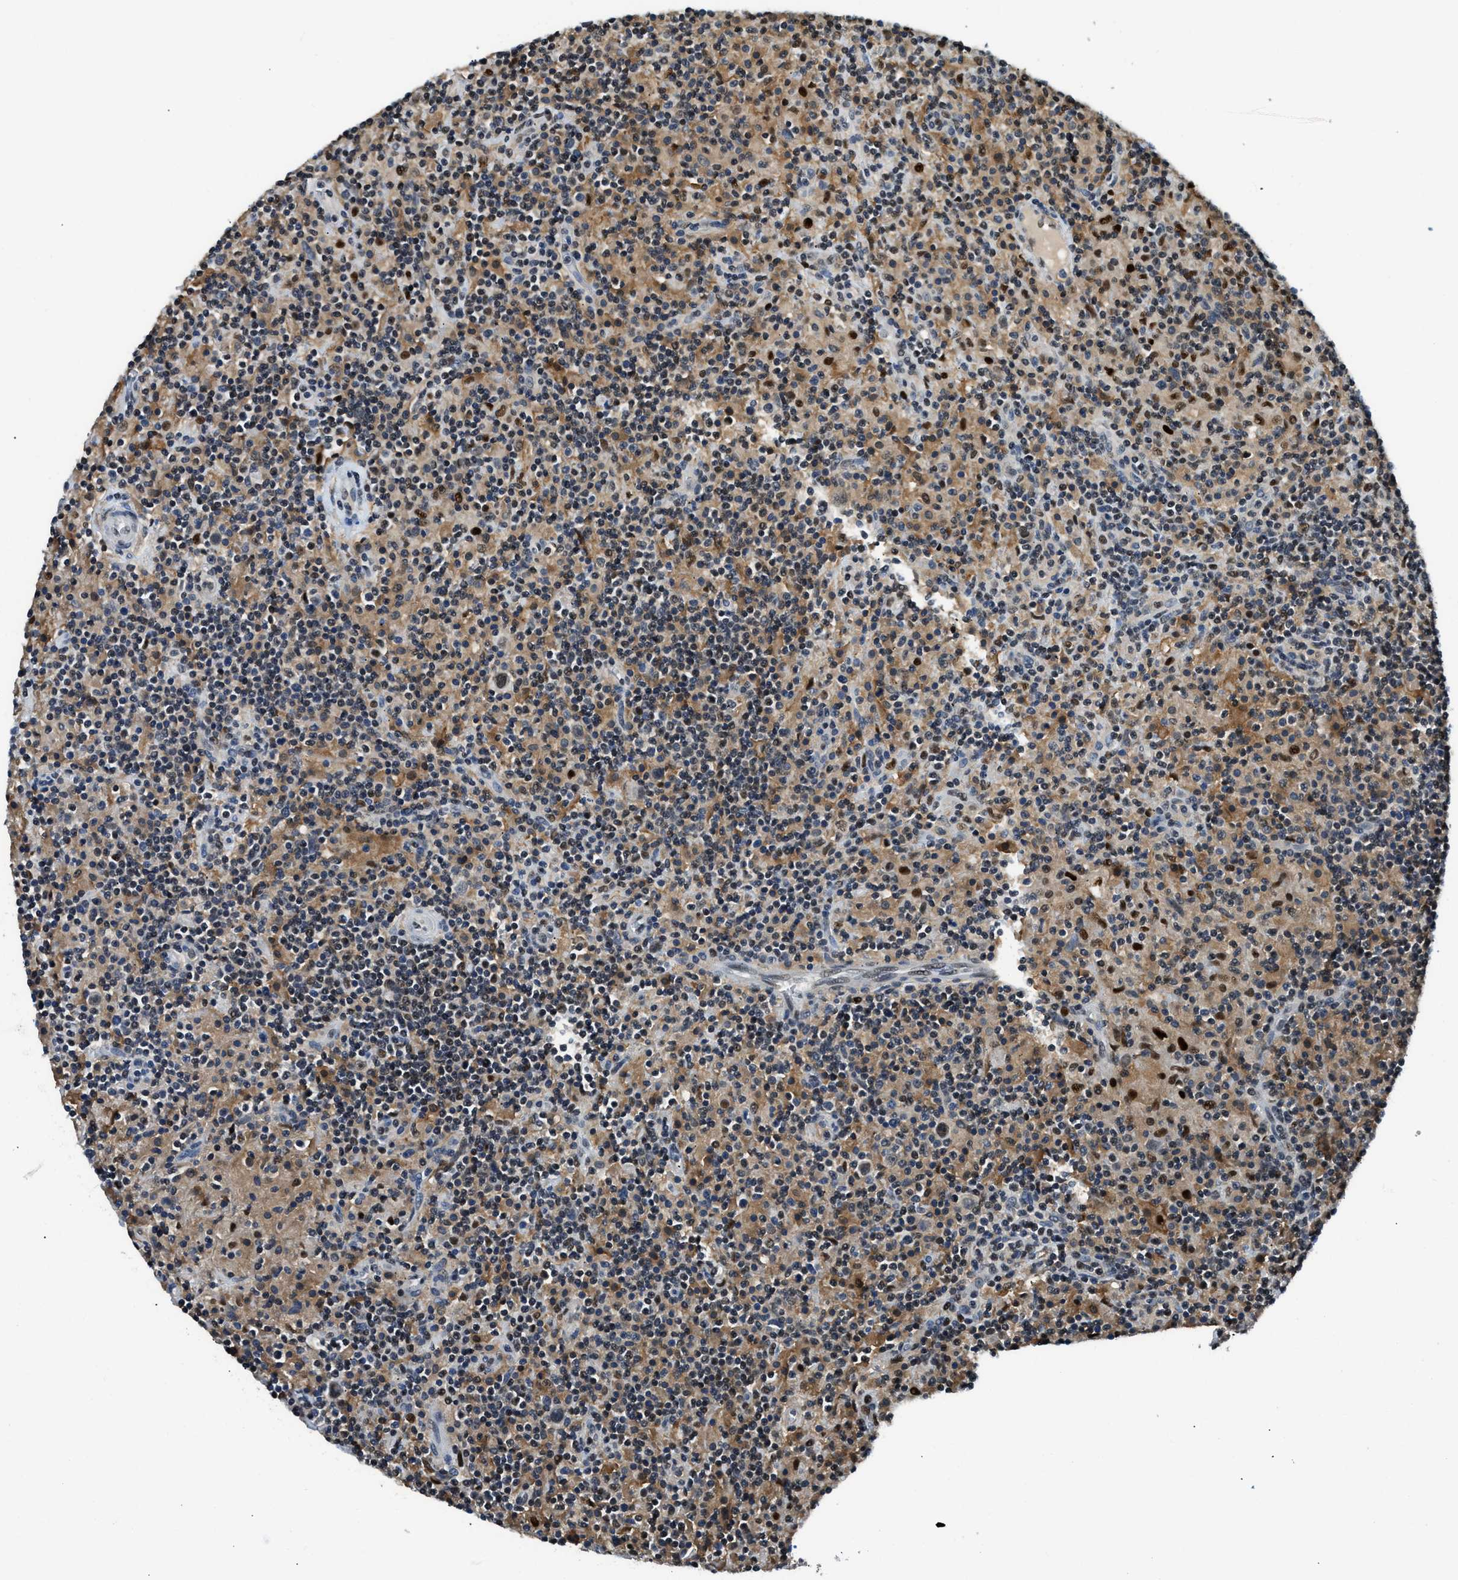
{"staining": {"intensity": "moderate", "quantity": "25%-75%", "location": "nuclear"}, "tissue": "lymphoma", "cell_type": "Tumor cells", "image_type": "cancer", "snomed": [{"axis": "morphology", "description": "Hodgkin's disease, NOS"}, {"axis": "topography", "description": "Lymph node"}], "caption": "This photomicrograph demonstrates IHC staining of lymphoma, with medium moderate nuclear expression in about 25%-75% of tumor cells.", "gene": "ALX1", "patient": {"sex": "male", "age": 70}}